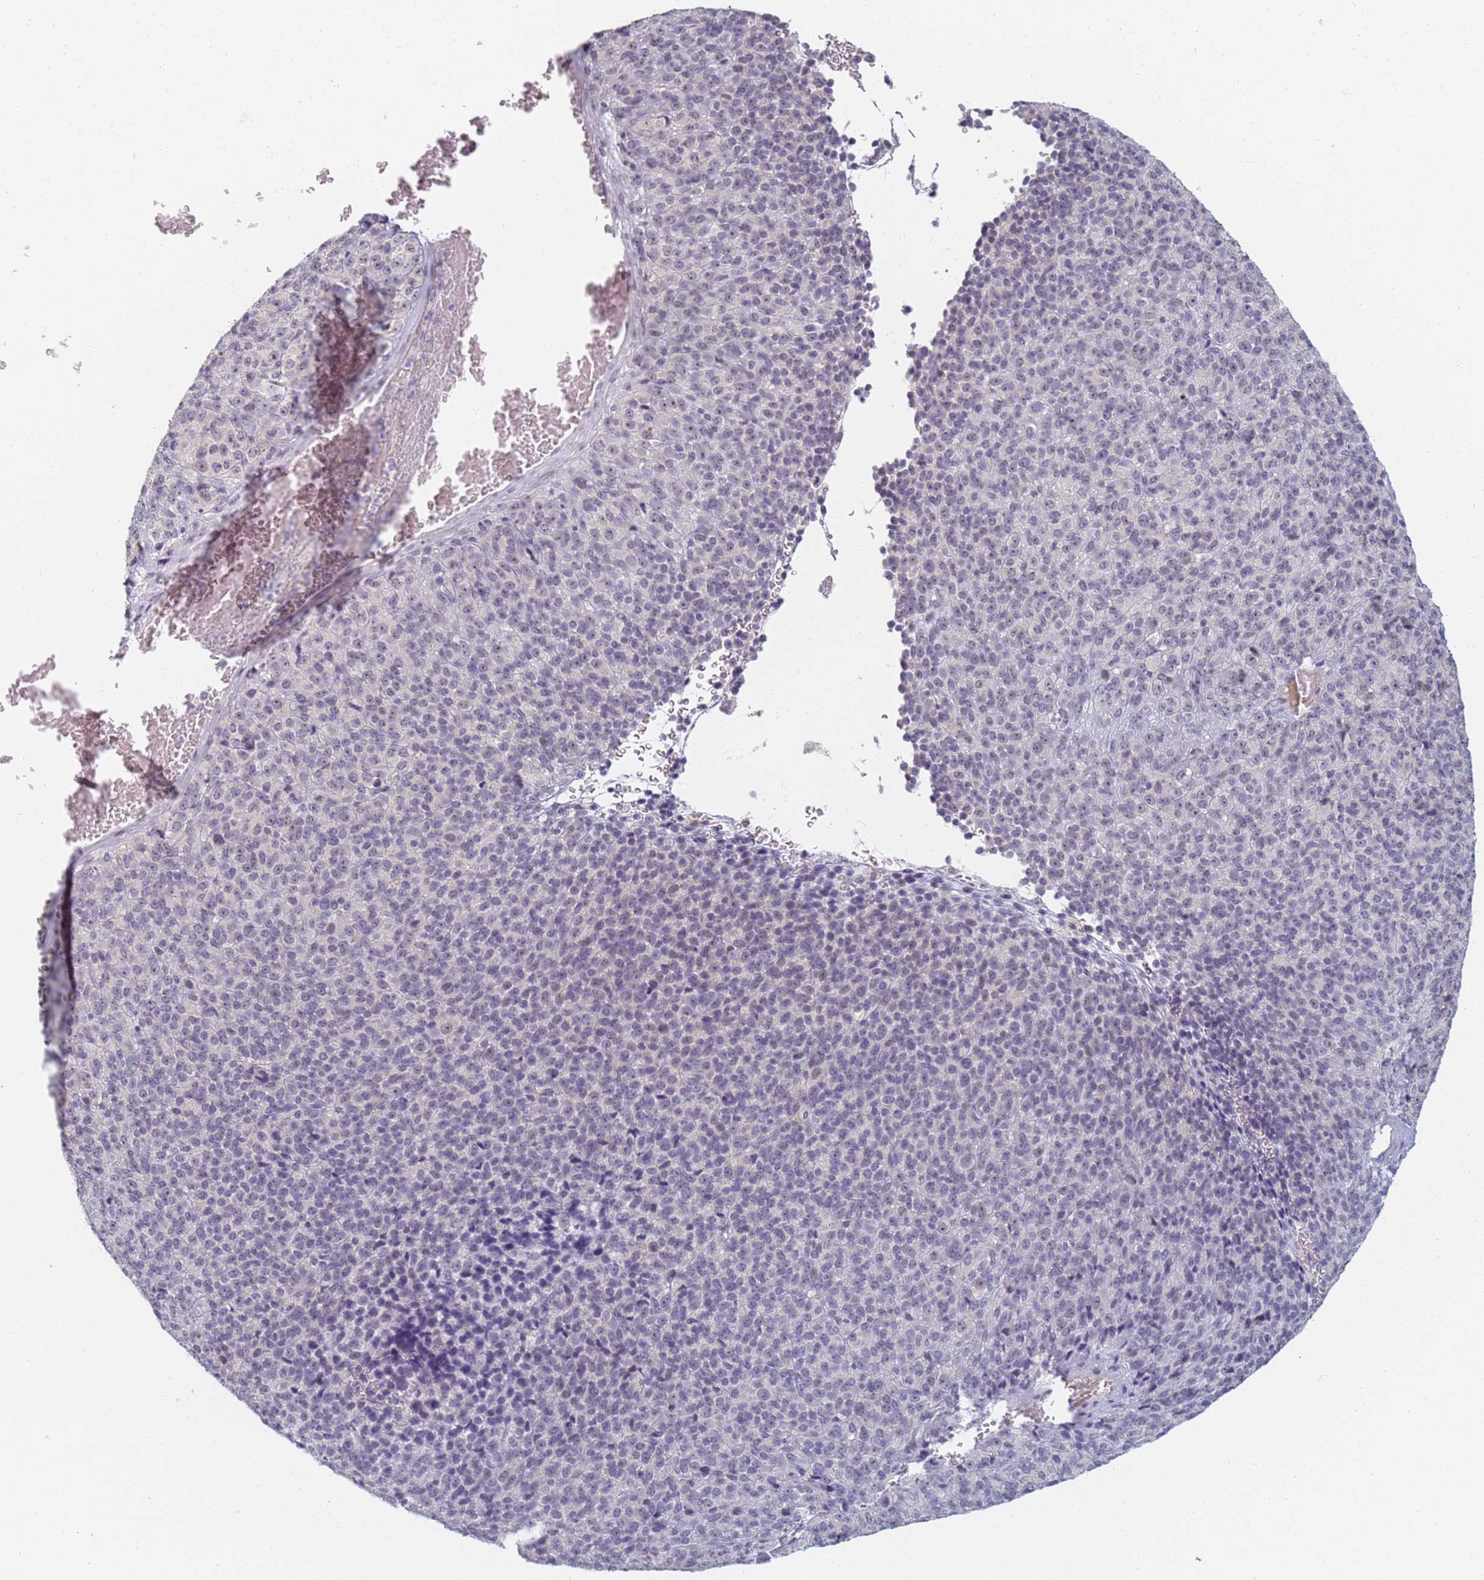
{"staining": {"intensity": "weak", "quantity": "<25%", "location": "nuclear"}, "tissue": "melanoma", "cell_type": "Tumor cells", "image_type": "cancer", "snomed": [{"axis": "morphology", "description": "Malignant melanoma, Metastatic site"}, {"axis": "topography", "description": "Brain"}], "caption": "Tumor cells are negative for protein expression in human melanoma.", "gene": "SLC38A9", "patient": {"sex": "female", "age": 56}}